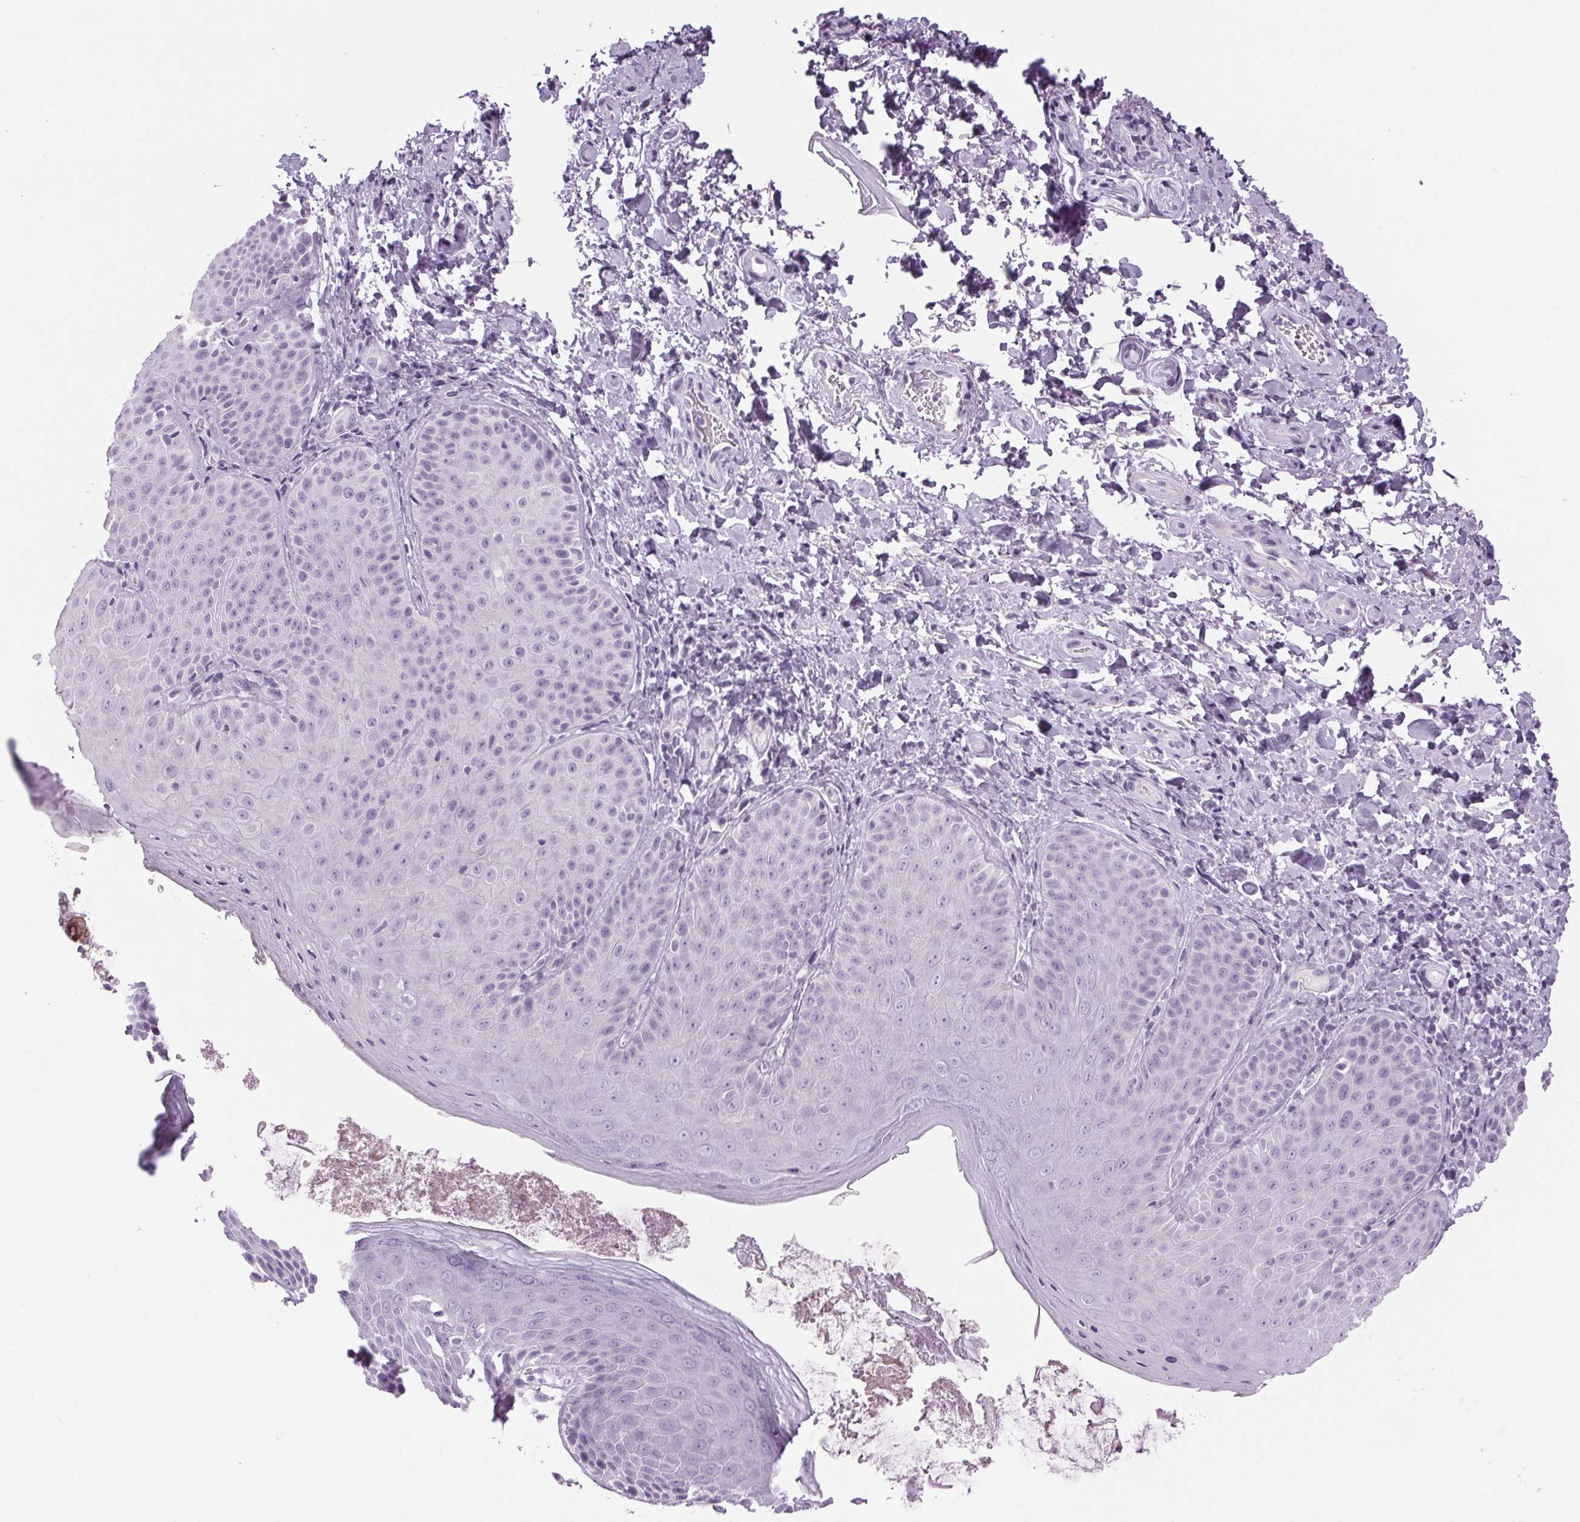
{"staining": {"intensity": "negative", "quantity": "none", "location": "none"}, "tissue": "skin", "cell_type": "Epidermal cells", "image_type": "normal", "snomed": [{"axis": "morphology", "description": "Normal tissue, NOS"}, {"axis": "topography", "description": "Anal"}, {"axis": "topography", "description": "Peripheral nerve tissue"}], "caption": "DAB immunohistochemical staining of unremarkable skin demonstrates no significant positivity in epidermal cells. (DAB immunohistochemistry (IHC) with hematoxylin counter stain).", "gene": "LRP2", "patient": {"sex": "male", "age": 51}}